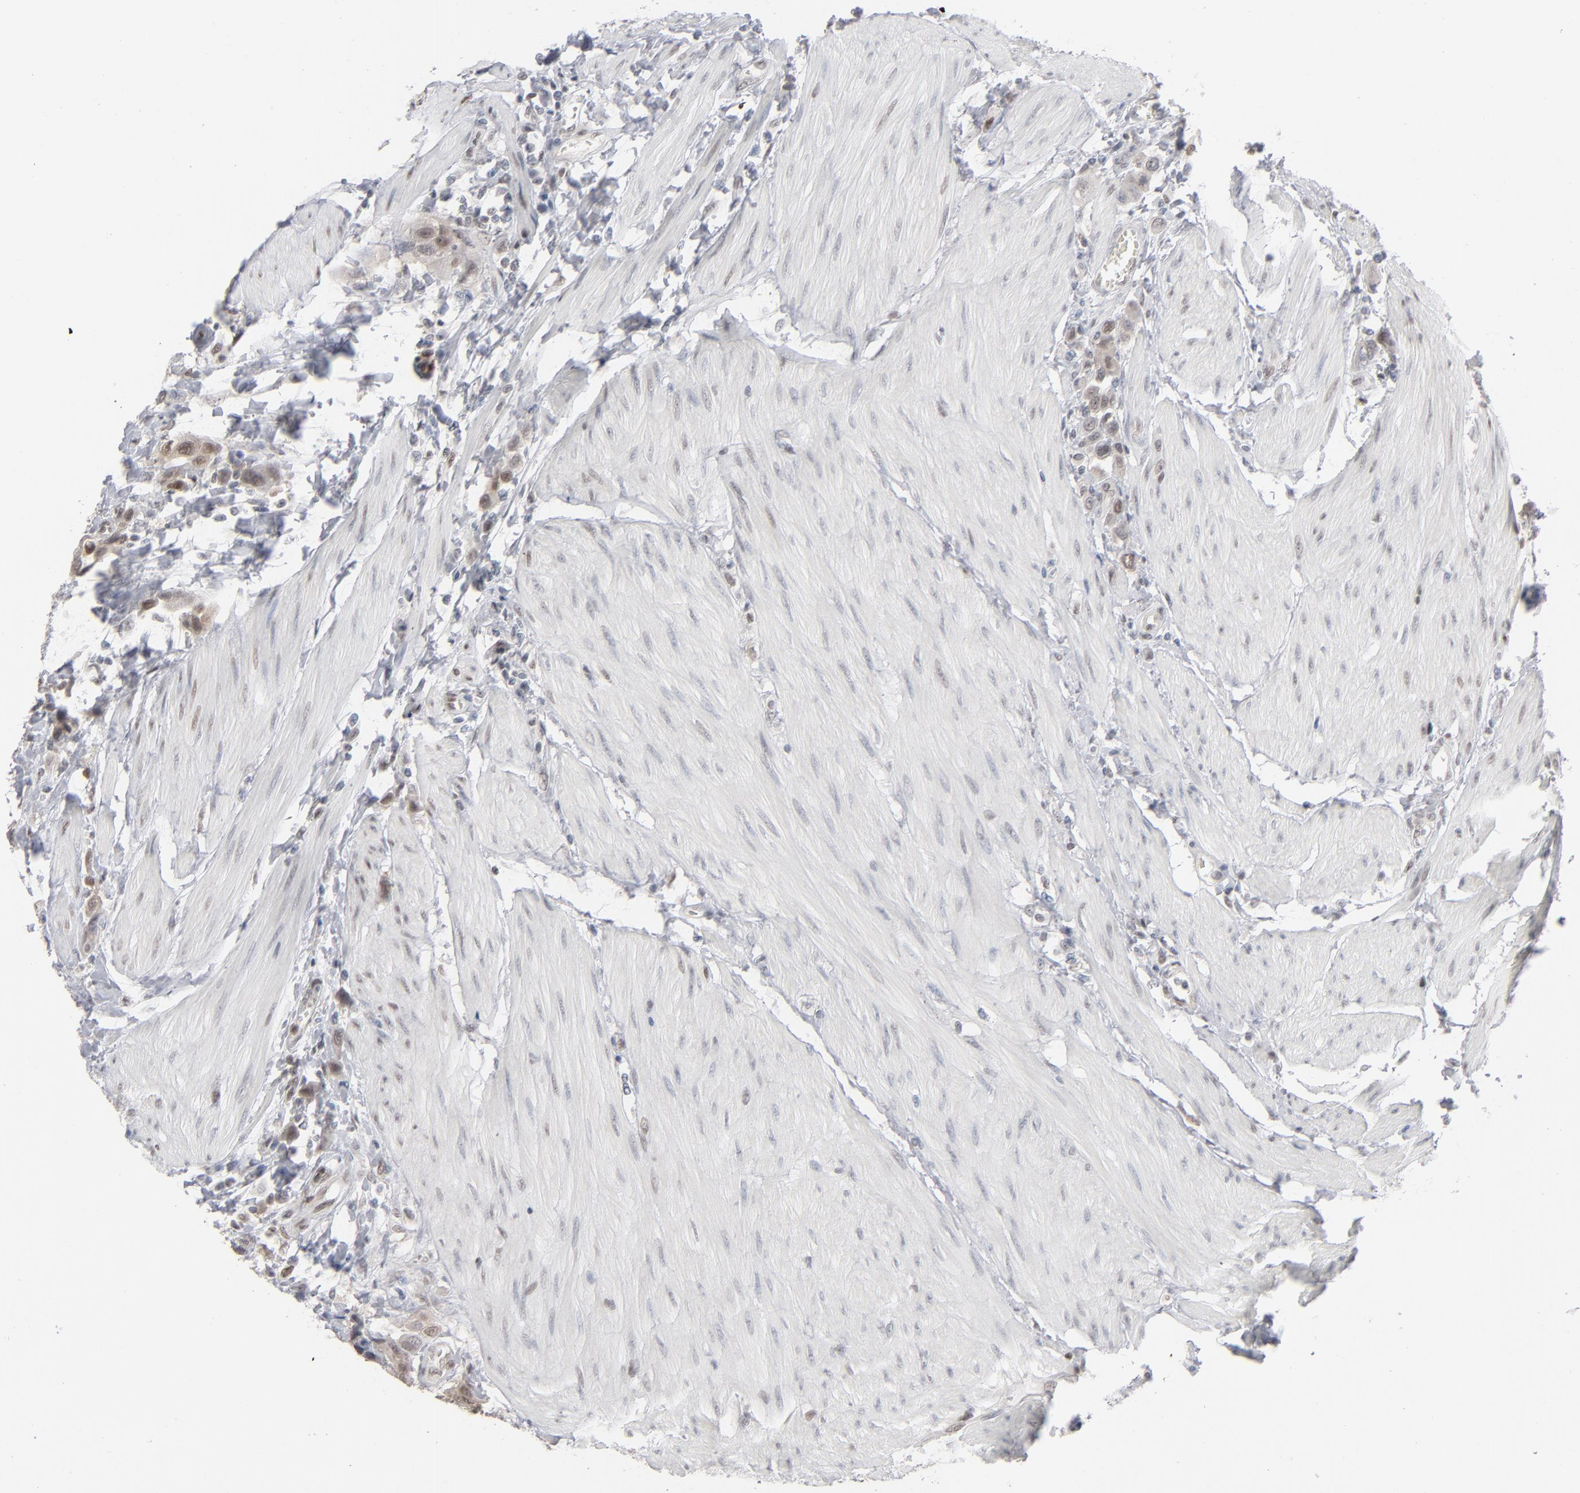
{"staining": {"intensity": "weak", "quantity": "25%-75%", "location": "cytoplasmic/membranous,nuclear"}, "tissue": "urothelial cancer", "cell_type": "Tumor cells", "image_type": "cancer", "snomed": [{"axis": "morphology", "description": "Urothelial carcinoma, High grade"}, {"axis": "topography", "description": "Urinary bladder"}], "caption": "A brown stain shows weak cytoplasmic/membranous and nuclear expression of a protein in urothelial carcinoma (high-grade) tumor cells.", "gene": "IRF9", "patient": {"sex": "male", "age": 50}}